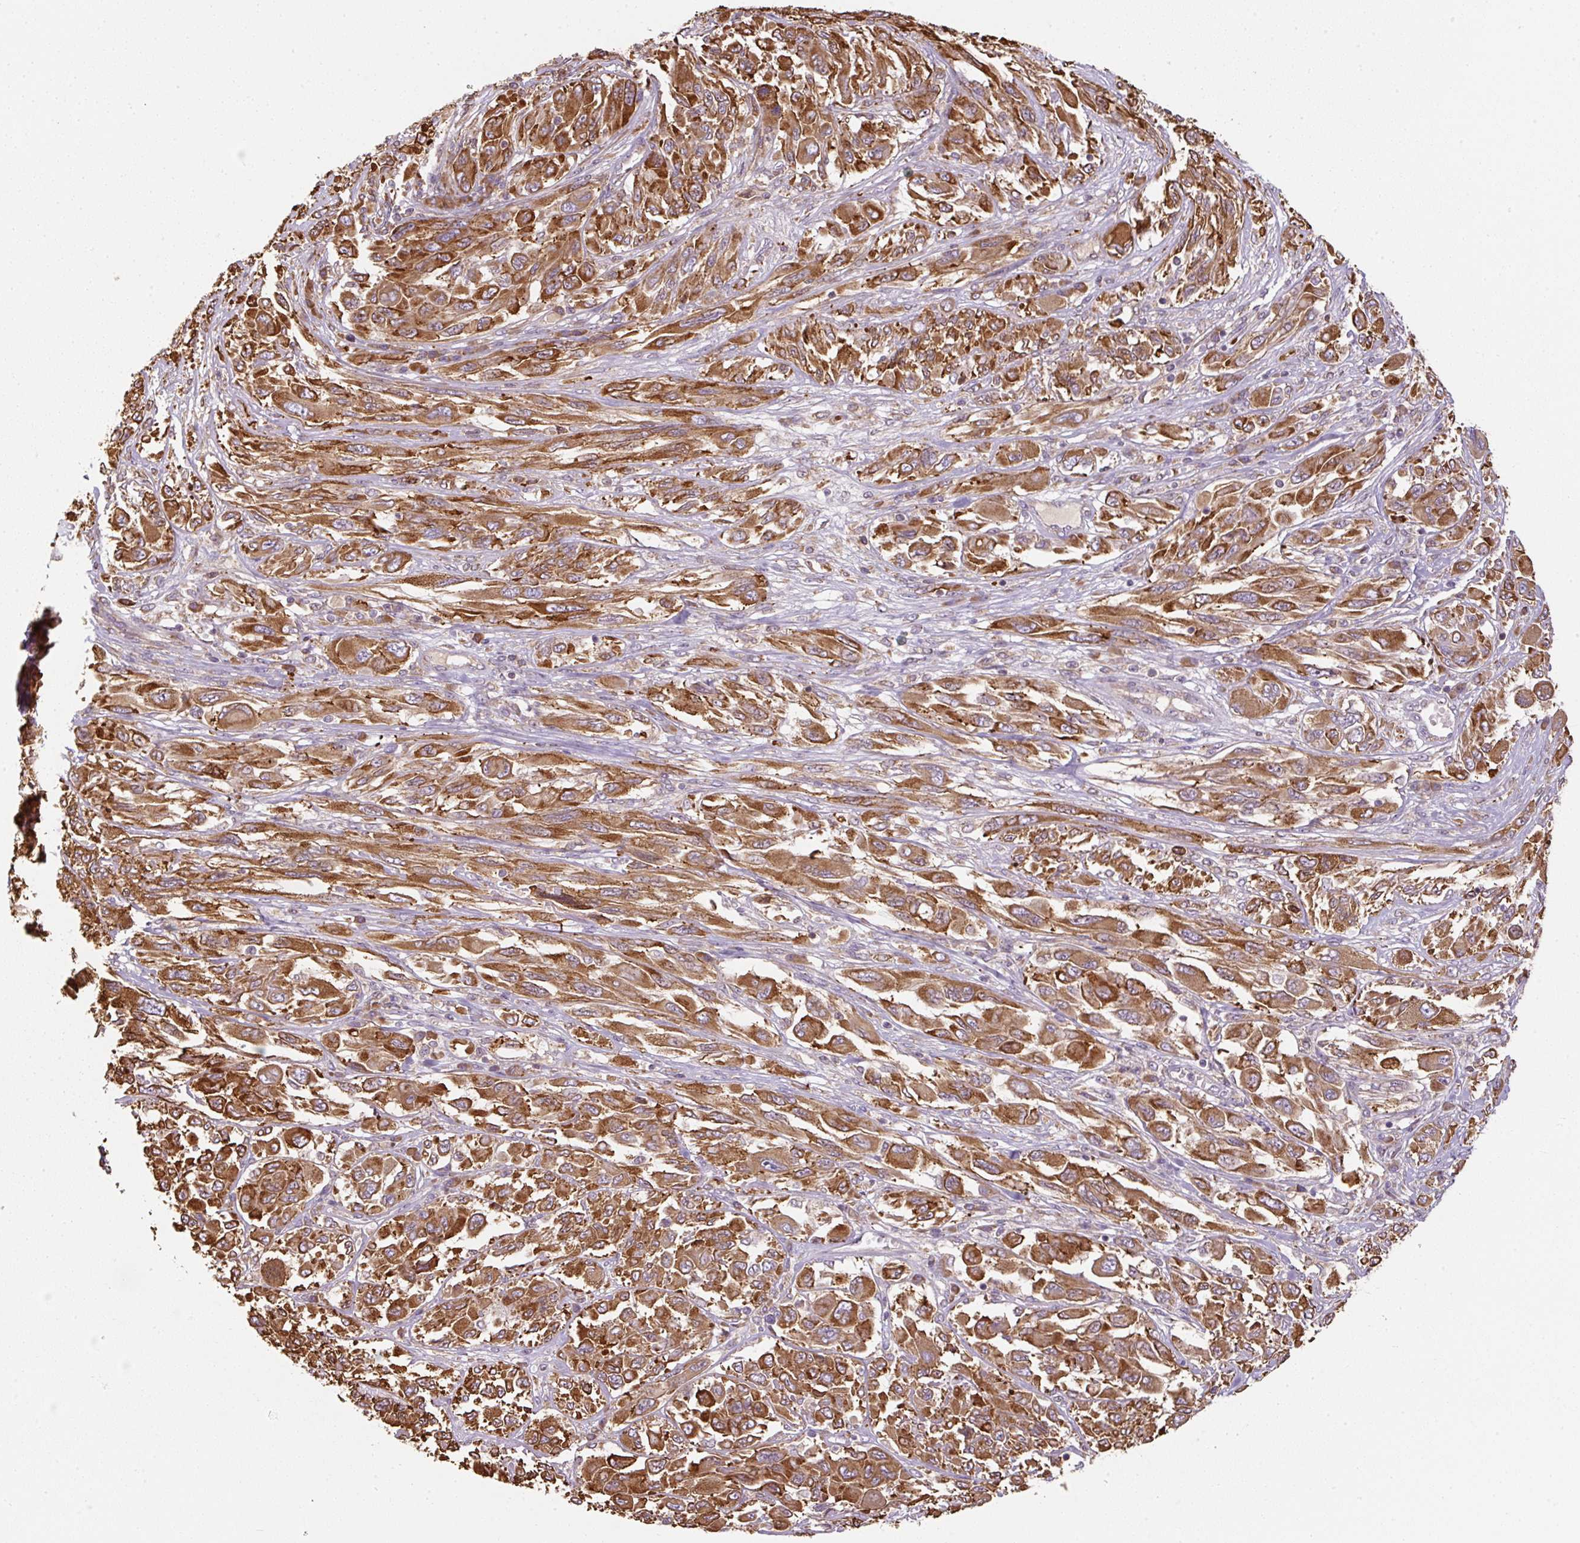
{"staining": {"intensity": "strong", "quantity": ">75%", "location": "cytoplasmic/membranous"}, "tissue": "melanoma", "cell_type": "Tumor cells", "image_type": "cancer", "snomed": [{"axis": "morphology", "description": "Malignant melanoma, NOS"}, {"axis": "topography", "description": "Skin"}], "caption": "The micrograph displays a brown stain indicating the presence of a protein in the cytoplasmic/membranous of tumor cells in melanoma.", "gene": "PRKCSH", "patient": {"sex": "female", "age": 91}}